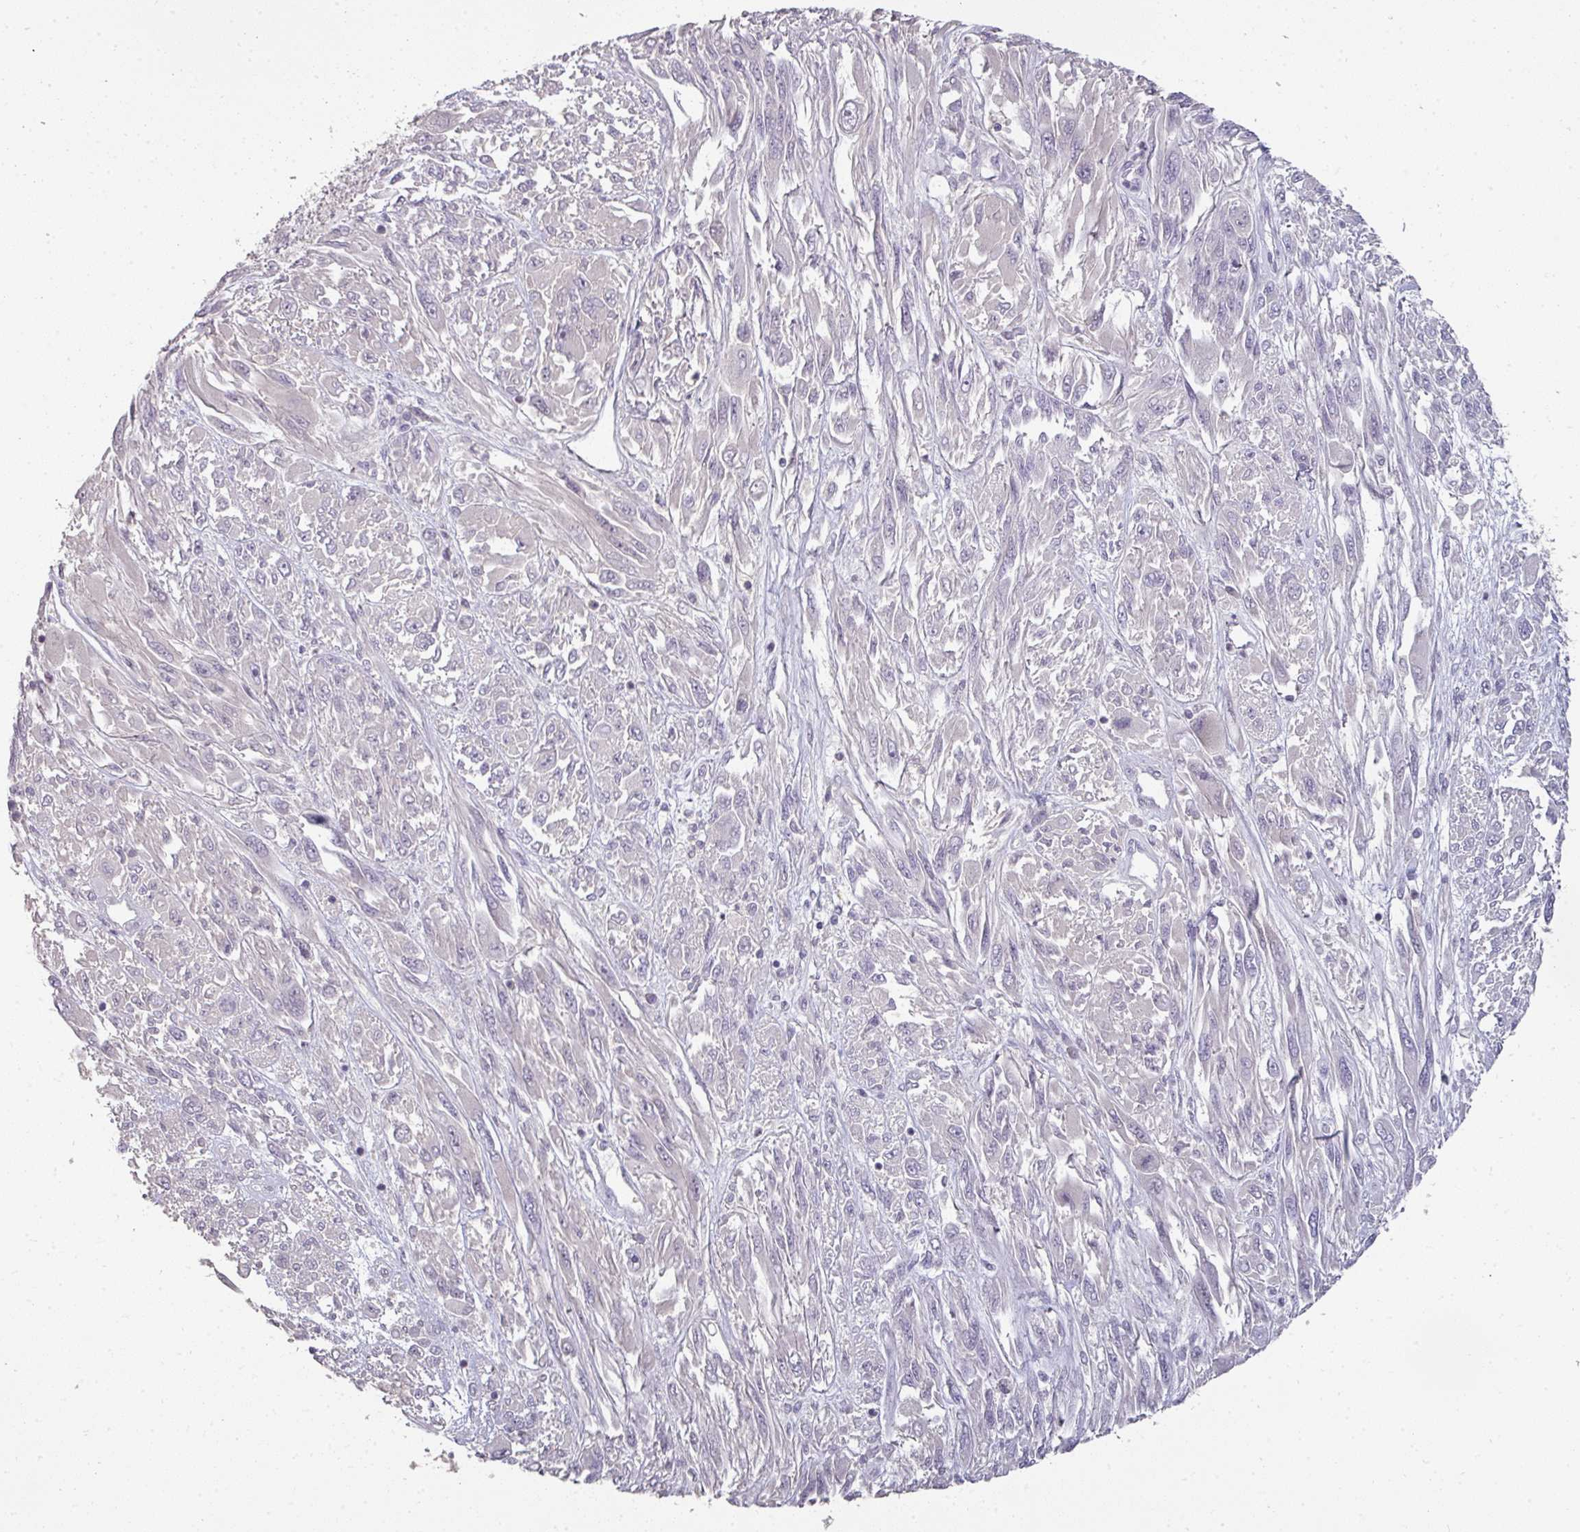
{"staining": {"intensity": "negative", "quantity": "none", "location": "none"}, "tissue": "melanoma", "cell_type": "Tumor cells", "image_type": "cancer", "snomed": [{"axis": "morphology", "description": "Malignant melanoma, NOS"}, {"axis": "topography", "description": "Skin"}], "caption": "A high-resolution micrograph shows immunohistochemistry staining of melanoma, which reveals no significant staining in tumor cells.", "gene": "GTF2H3", "patient": {"sex": "female", "age": 91}}